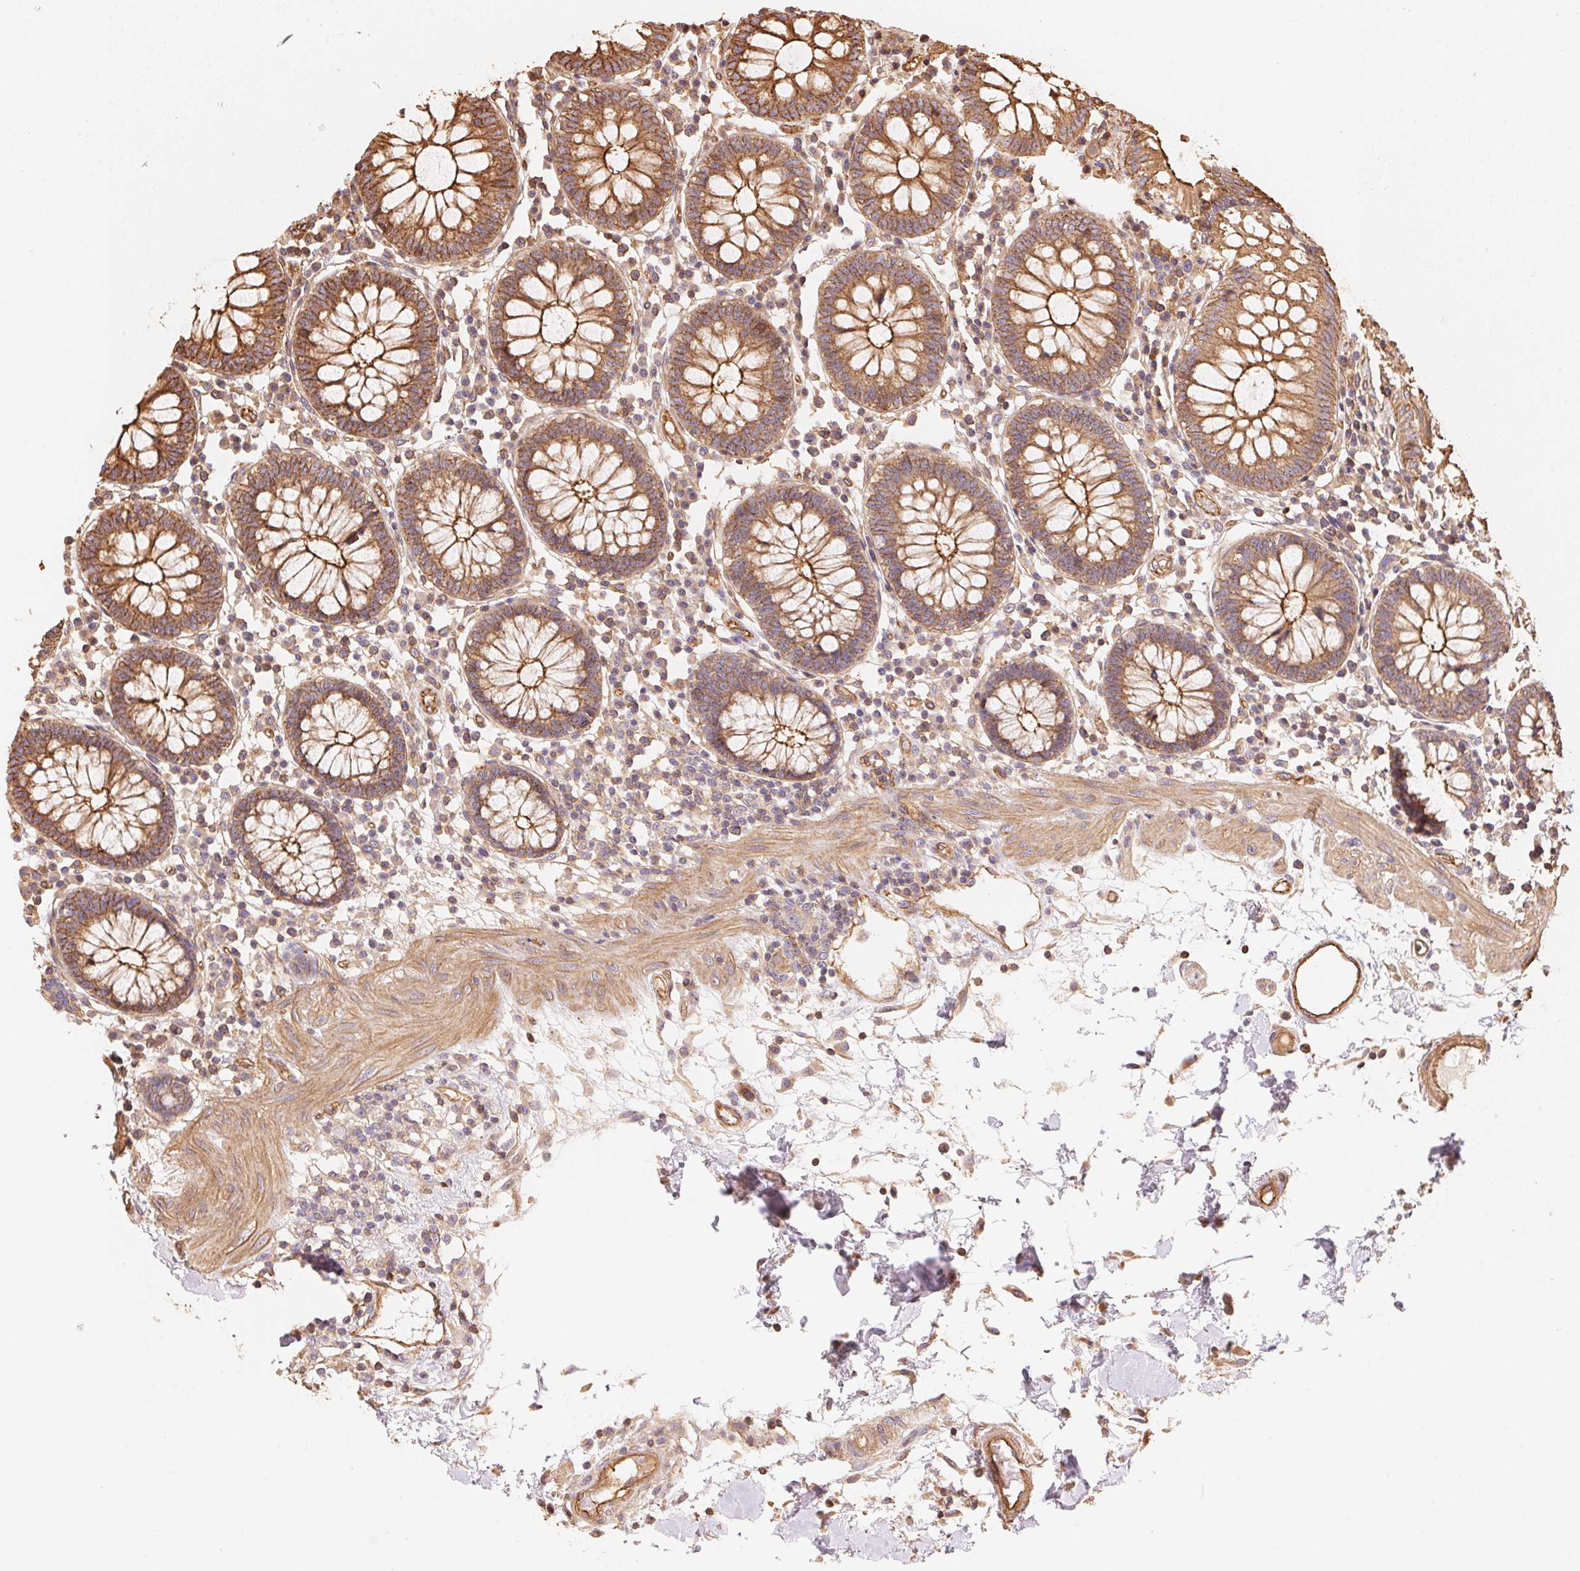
{"staining": {"intensity": "moderate", "quantity": ">75%", "location": "cytoplasmic/membranous"}, "tissue": "colon", "cell_type": "Endothelial cells", "image_type": "normal", "snomed": [{"axis": "morphology", "description": "Normal tissue, NOS"}, {"axis": "morphology", "description": "Adenocarcinoma, NOS"}, {"axis": "topography", "description": "Colon"}], "caption": "Protein expression analysis of normal colon reveals moderate cytoplasmic/membranous expression in about >75% of endothelial cells.", "gene": "FRAS1", "patient": {"sex": "male", "age": 83}}